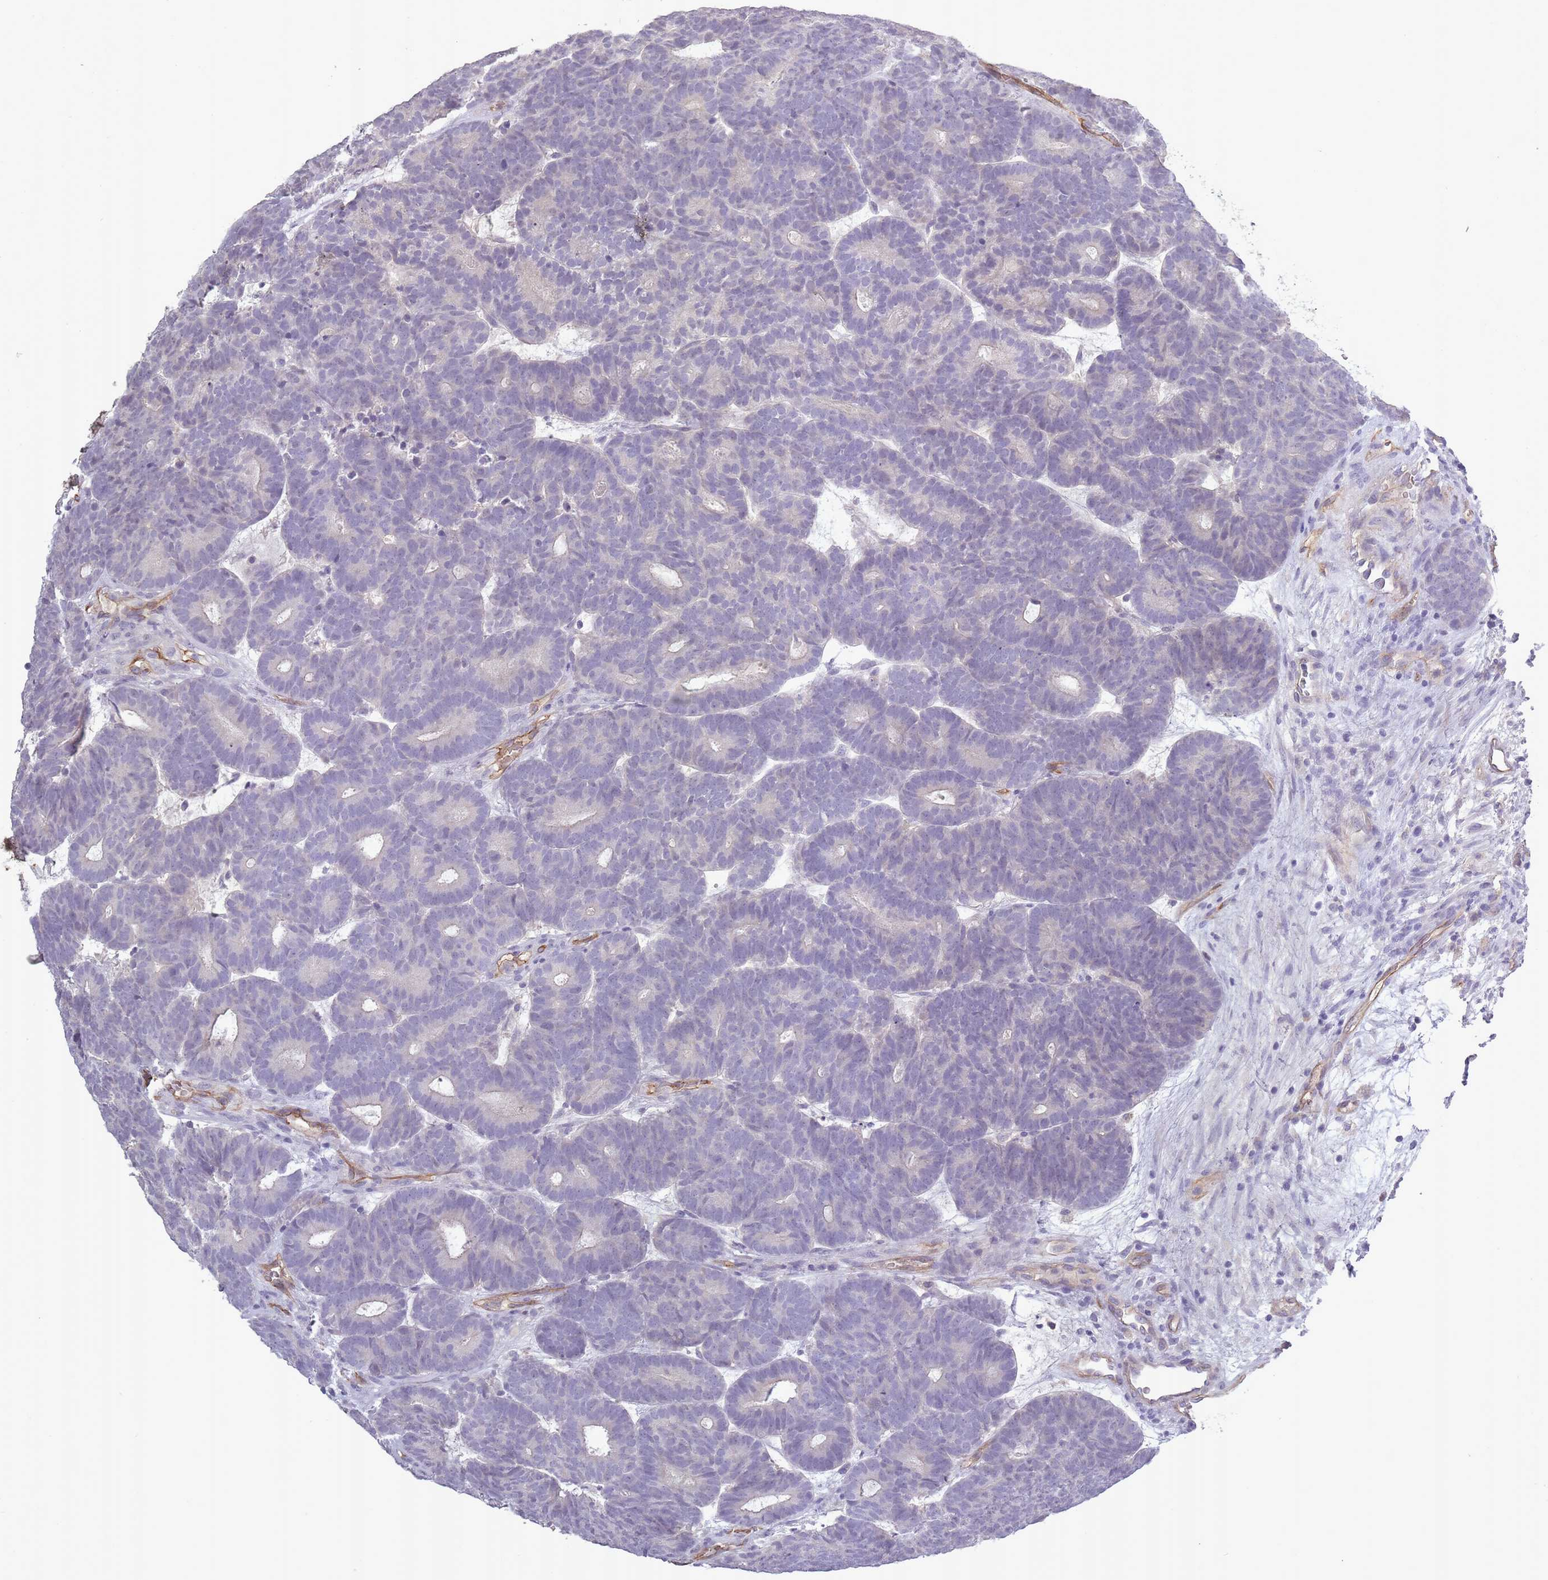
{"staining": {"intensity": "negative", "quantity": "none", "location": "none"}, "tissue": "head and neck cancer", "cell_type": "Tumor cells", "image_type": "cancer", "snomed": [{"axis": "morphology", "description": "Adenocarcinoma, NOS"}, {"axis": "topography", "description": "Head-Neck"}], "caption": "Protein analysis of head and neck cancer reveals no significant positivity in tumor cells.", "gene": "SLC8A2", "patient": {"sex": "female", "age": 81}}